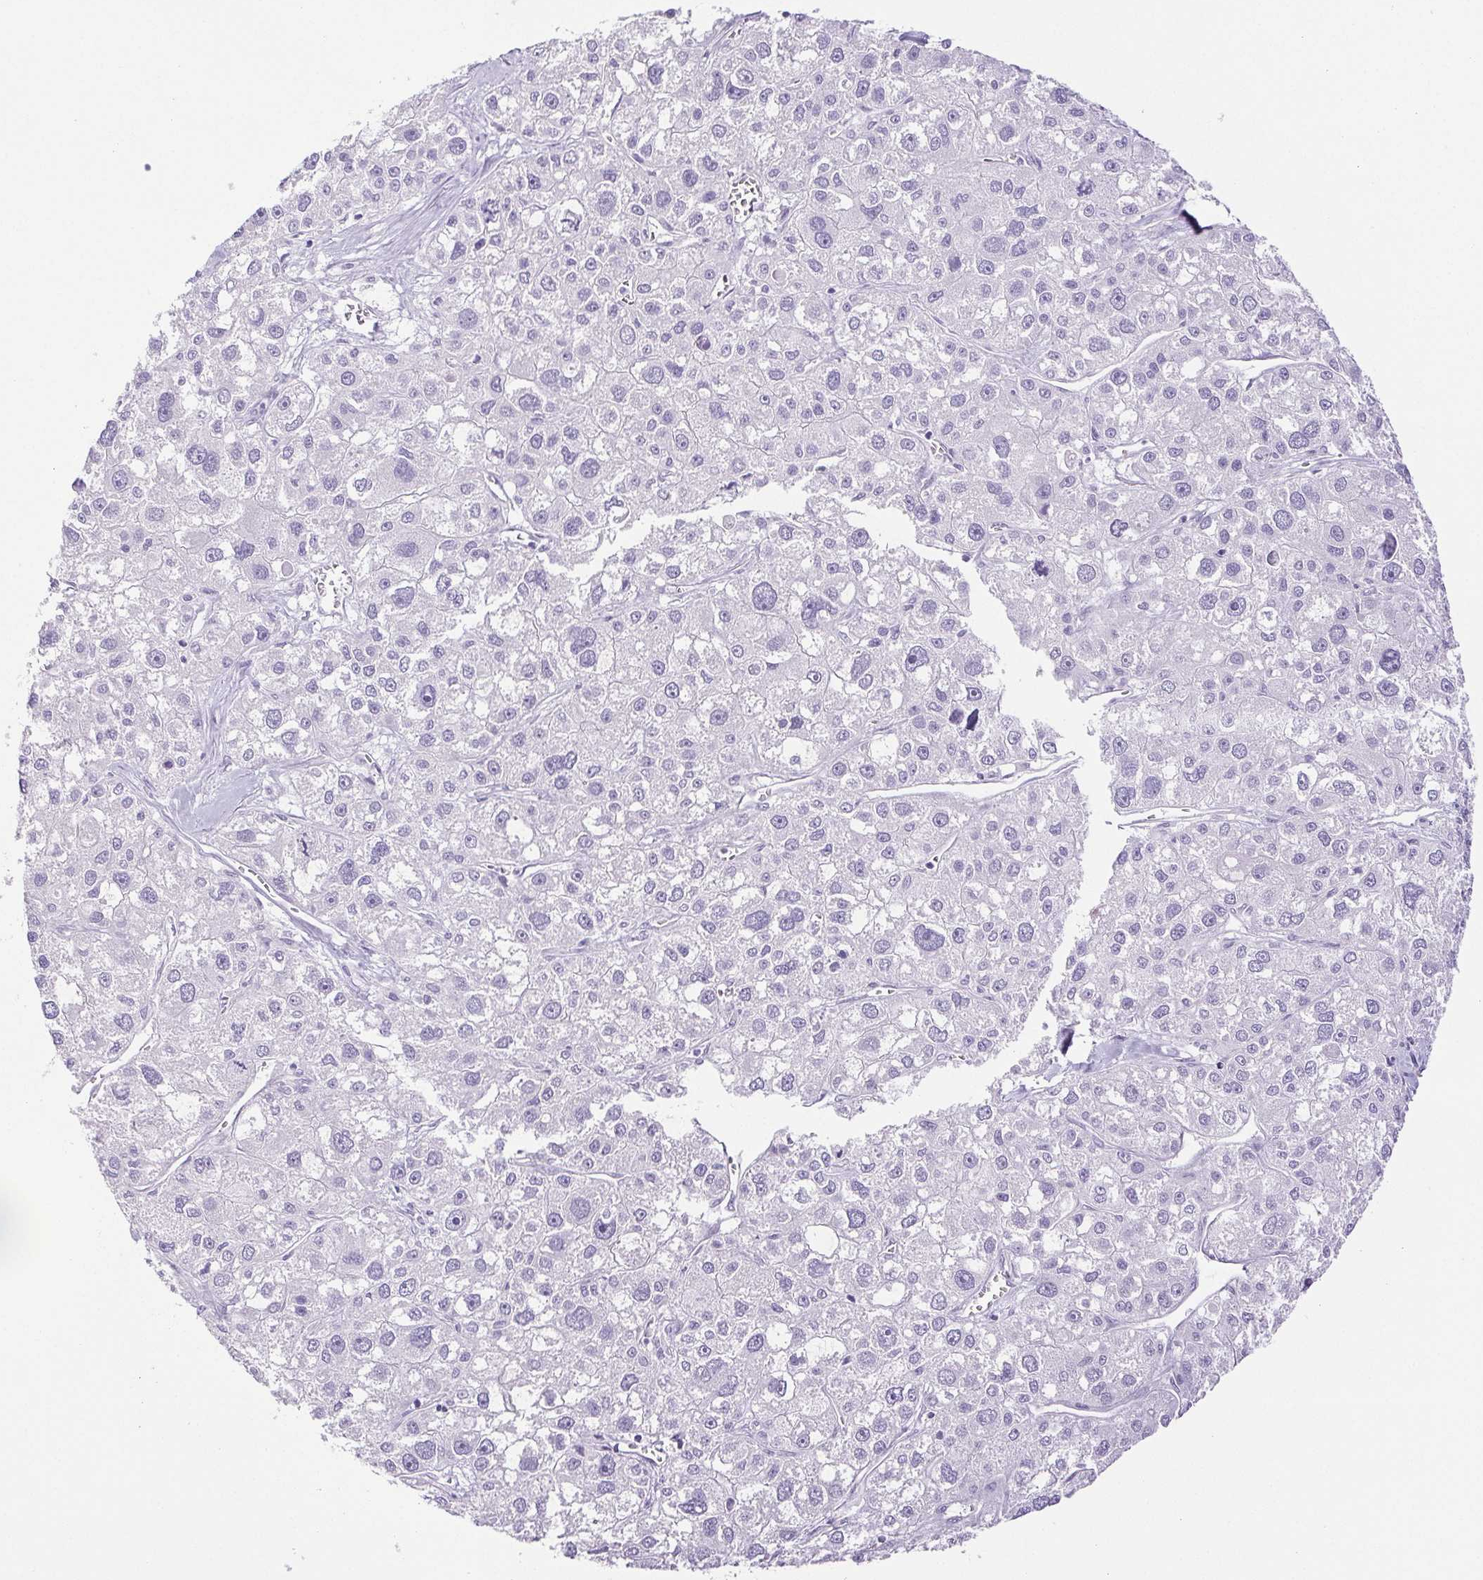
{"staining": {"intensity": "negative", "quantity": "none", "location": "none"}, "tissue": "liver cancer", "cell_type": "Tumor cells", "image_type": "cancer", "snomed": [{"axis": "morphology", "description": "Carcinoma, Hepatocellular, NOS"}, {"axis": "topography", "description": "Liver"}], "caption": "This is an immunohistochemistry (IHC) image of liver hepatocellular carcinoma. There is no positivity in tumor cells.", "gene": "HLA-G", "patient": {"sex": "male", "age": 73}}